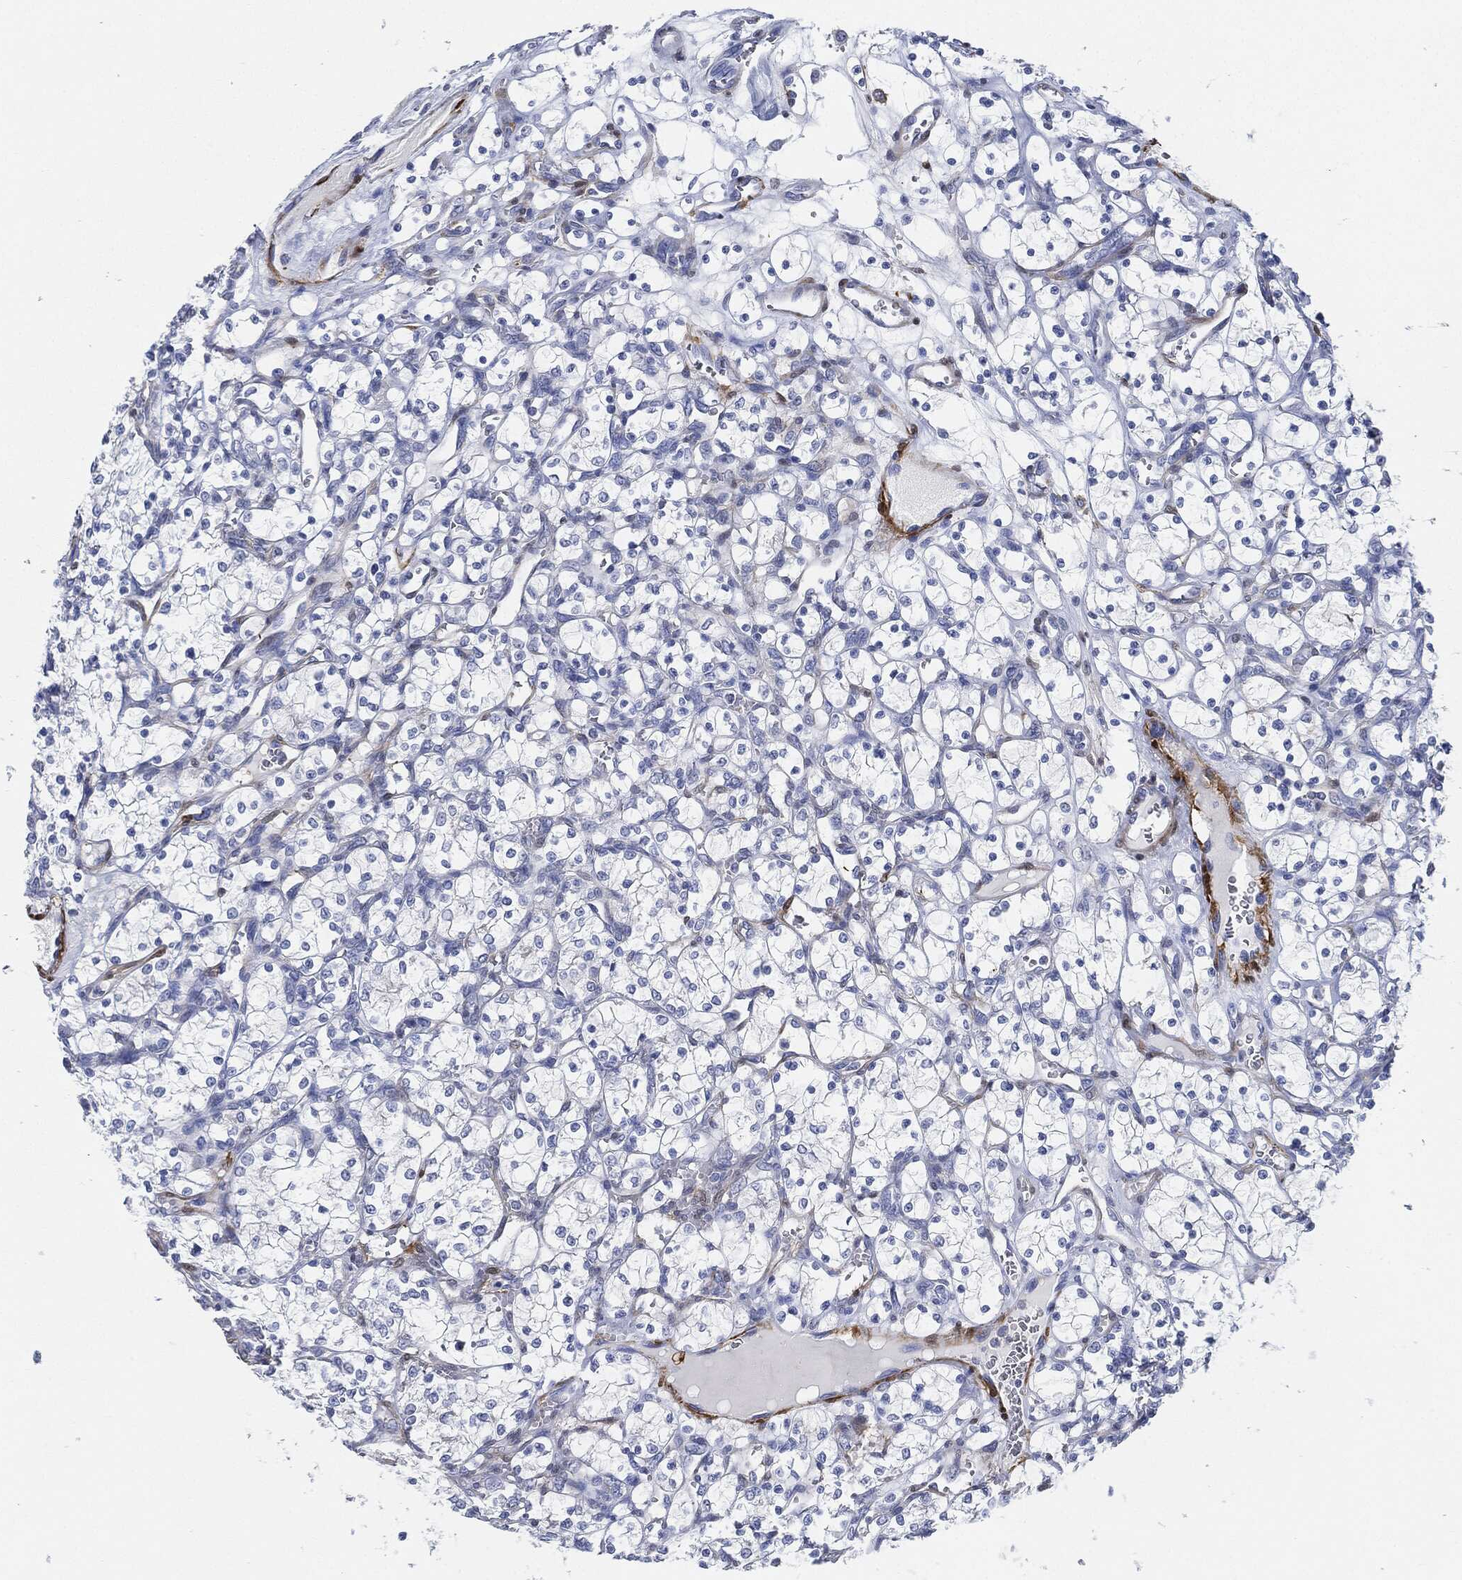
{"staining": {"intensity": "negative", "quantity": "none", "location": "none"}, "tissue": "renal cancer", "cell_type": "Tumor cells", "image_type": "cancer", "snomed": [{"axis": "morphology", "description": "Adenocarcinoma, NOS"}, {"axis": "topography", "description": "Kidney"}], "caption": "Tumor cells are negative for protein expression in human renal adenocarcinoma.", "gene": "TAGLN", "patient": {"sex": "female", "age": 69}}